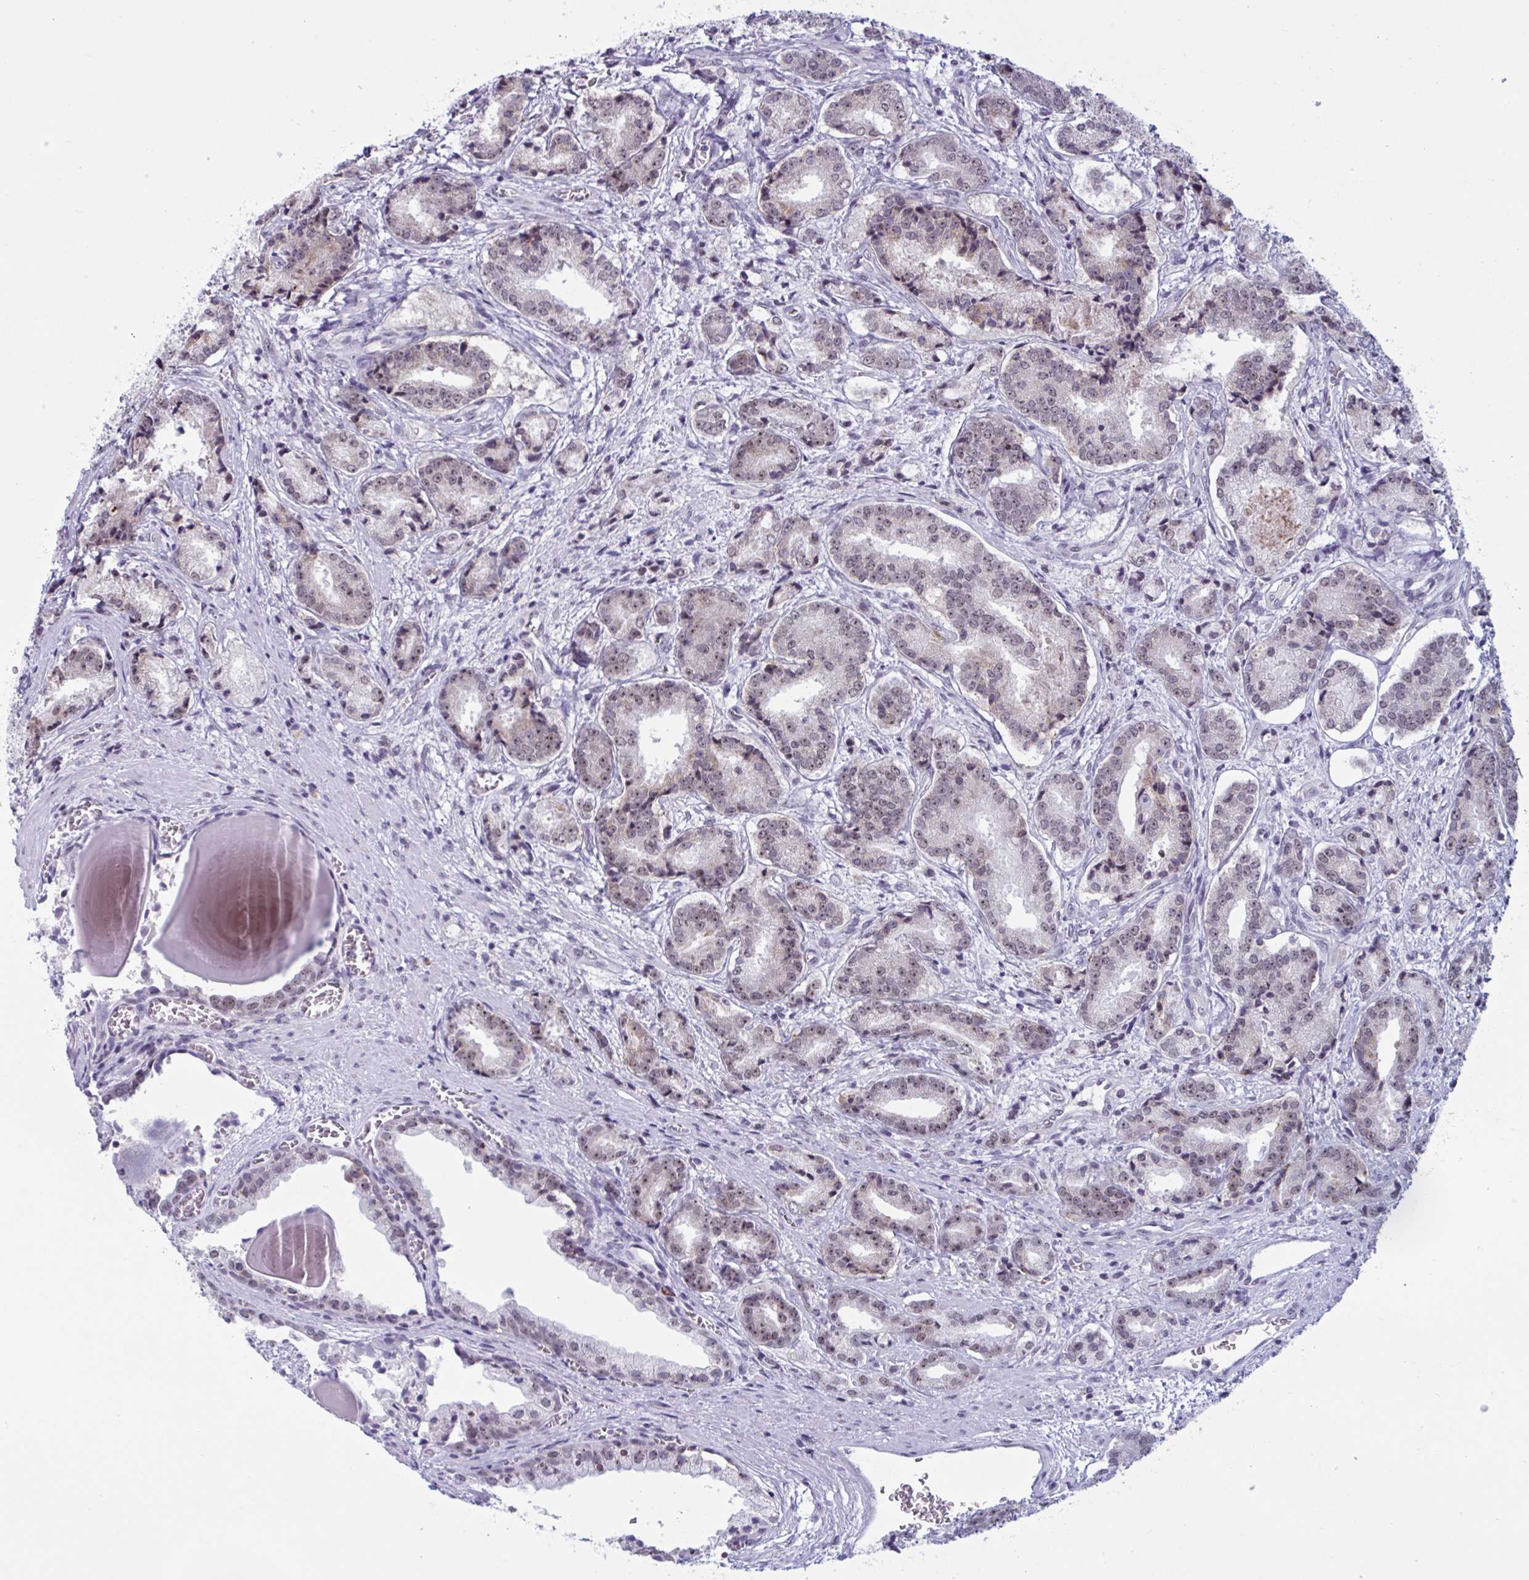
{"staining": {"intensity": "weak", "quantity": "25%-75%", "location": "nuclear"}, "tissue": "prostate cancer", "cell_type": "Tumor cells", "image_type": "cancer", "snomed": [{"axis": "morphology", "description": "Adenocarcinoma, High grade"}, {"axis": "topography", "description": "Prostate and seminal vesicle, NOS"}], "caption": "Immunohistochemistry photomicrograph of human prostate adenocarcinoma (high-grade) stained for a protein (brown), which demonstrates low levels of weak nuclear expression in about 25%-75% of tumor cells.", "gene": "TGM6", "patient": {"sex": "male", "age": 61}}